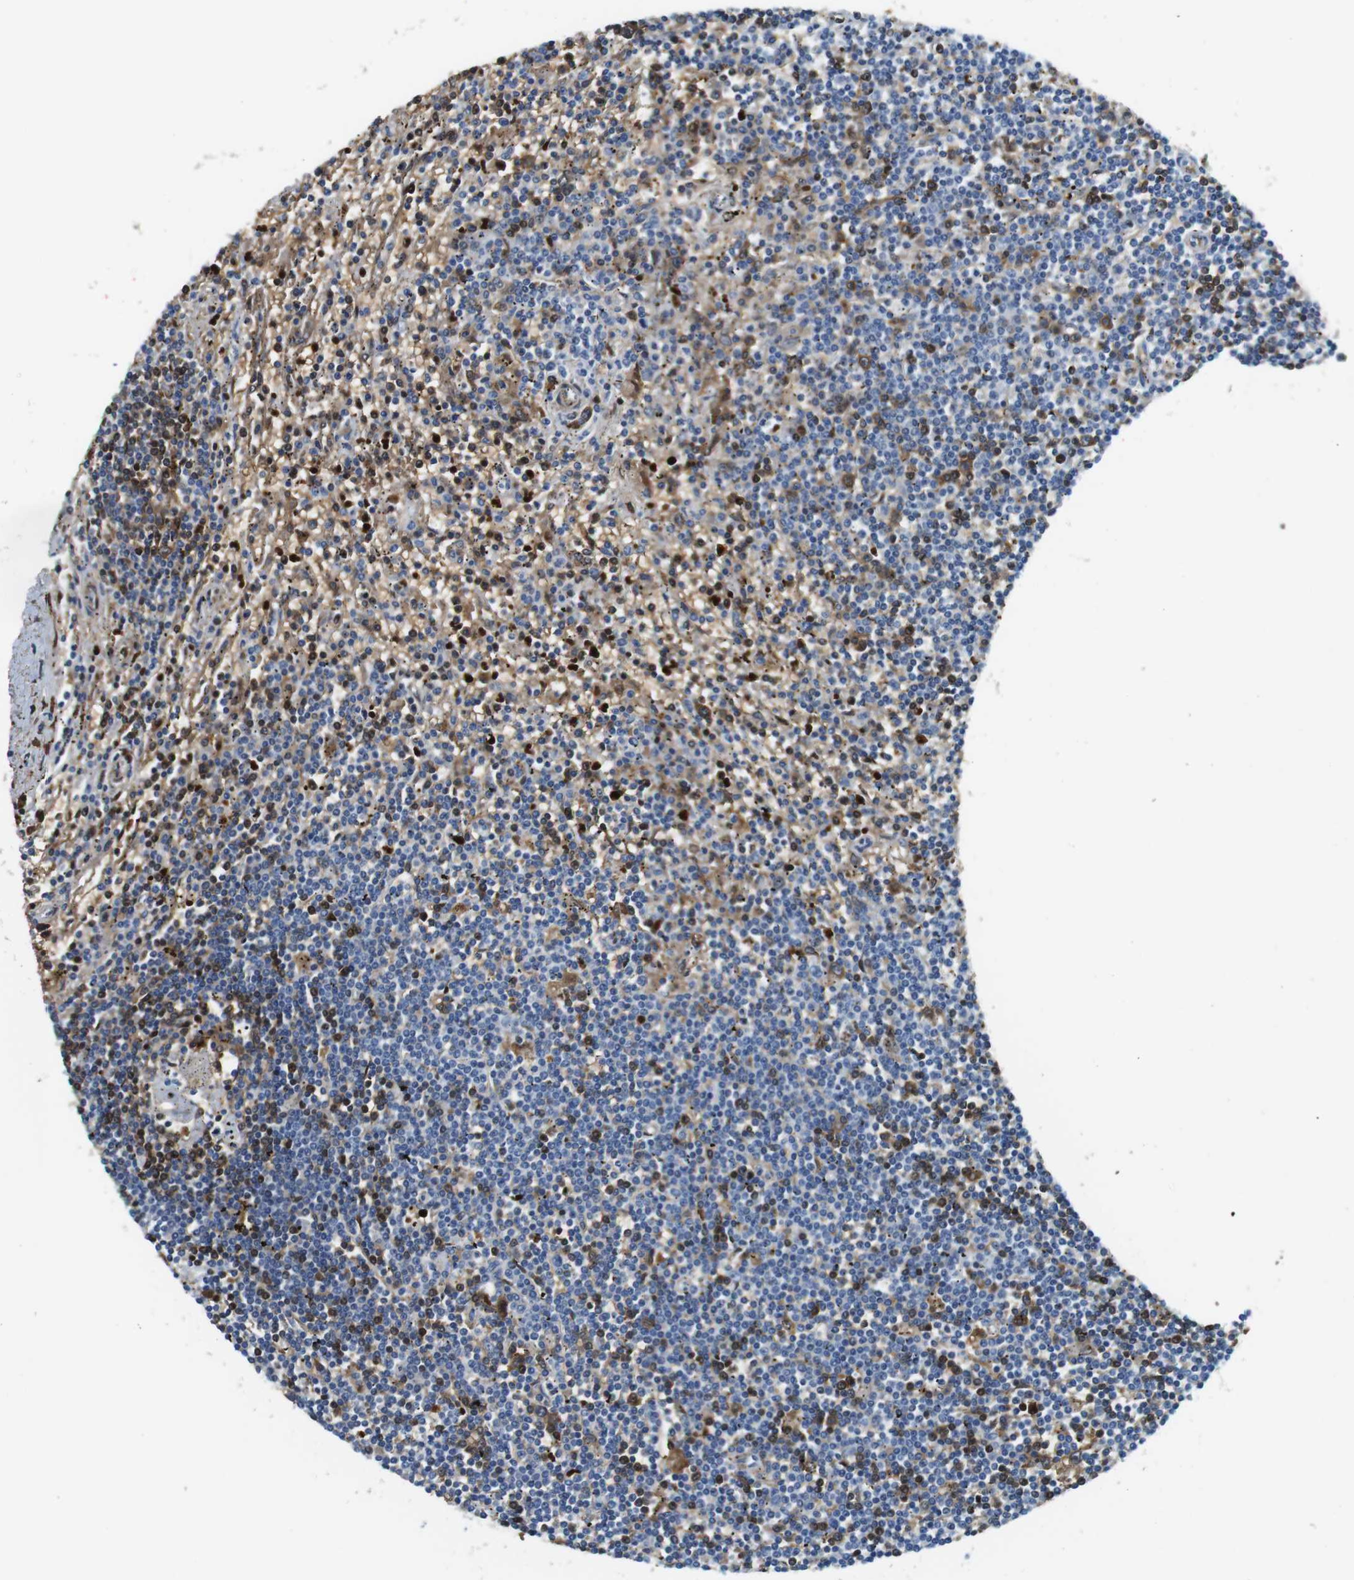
{"staining": {"intensity": "moderate", "quantity": "25%-75%", "location": "cytoplasmic/membranous"}, "tissue": "lymphoma", "cell_type": "Tumor cells", "image_type": "cancer", "snomed": [{"axis": "morphology", "description": "Malignant lymphoma, non-Hodgkin's type, Low grade"}, {"axis": "topography", "description": "Spleen"}], "caption": "Human low-grade malignant lymphoma, non-Hodgkin's type stained for a protein (brown) shows moderate cytoplasmic/membranous positive expression in approximately 25%-75% of tumor cells.", "gene": "TFAP2C", "patient": {"sex": "male", "age": 76}}